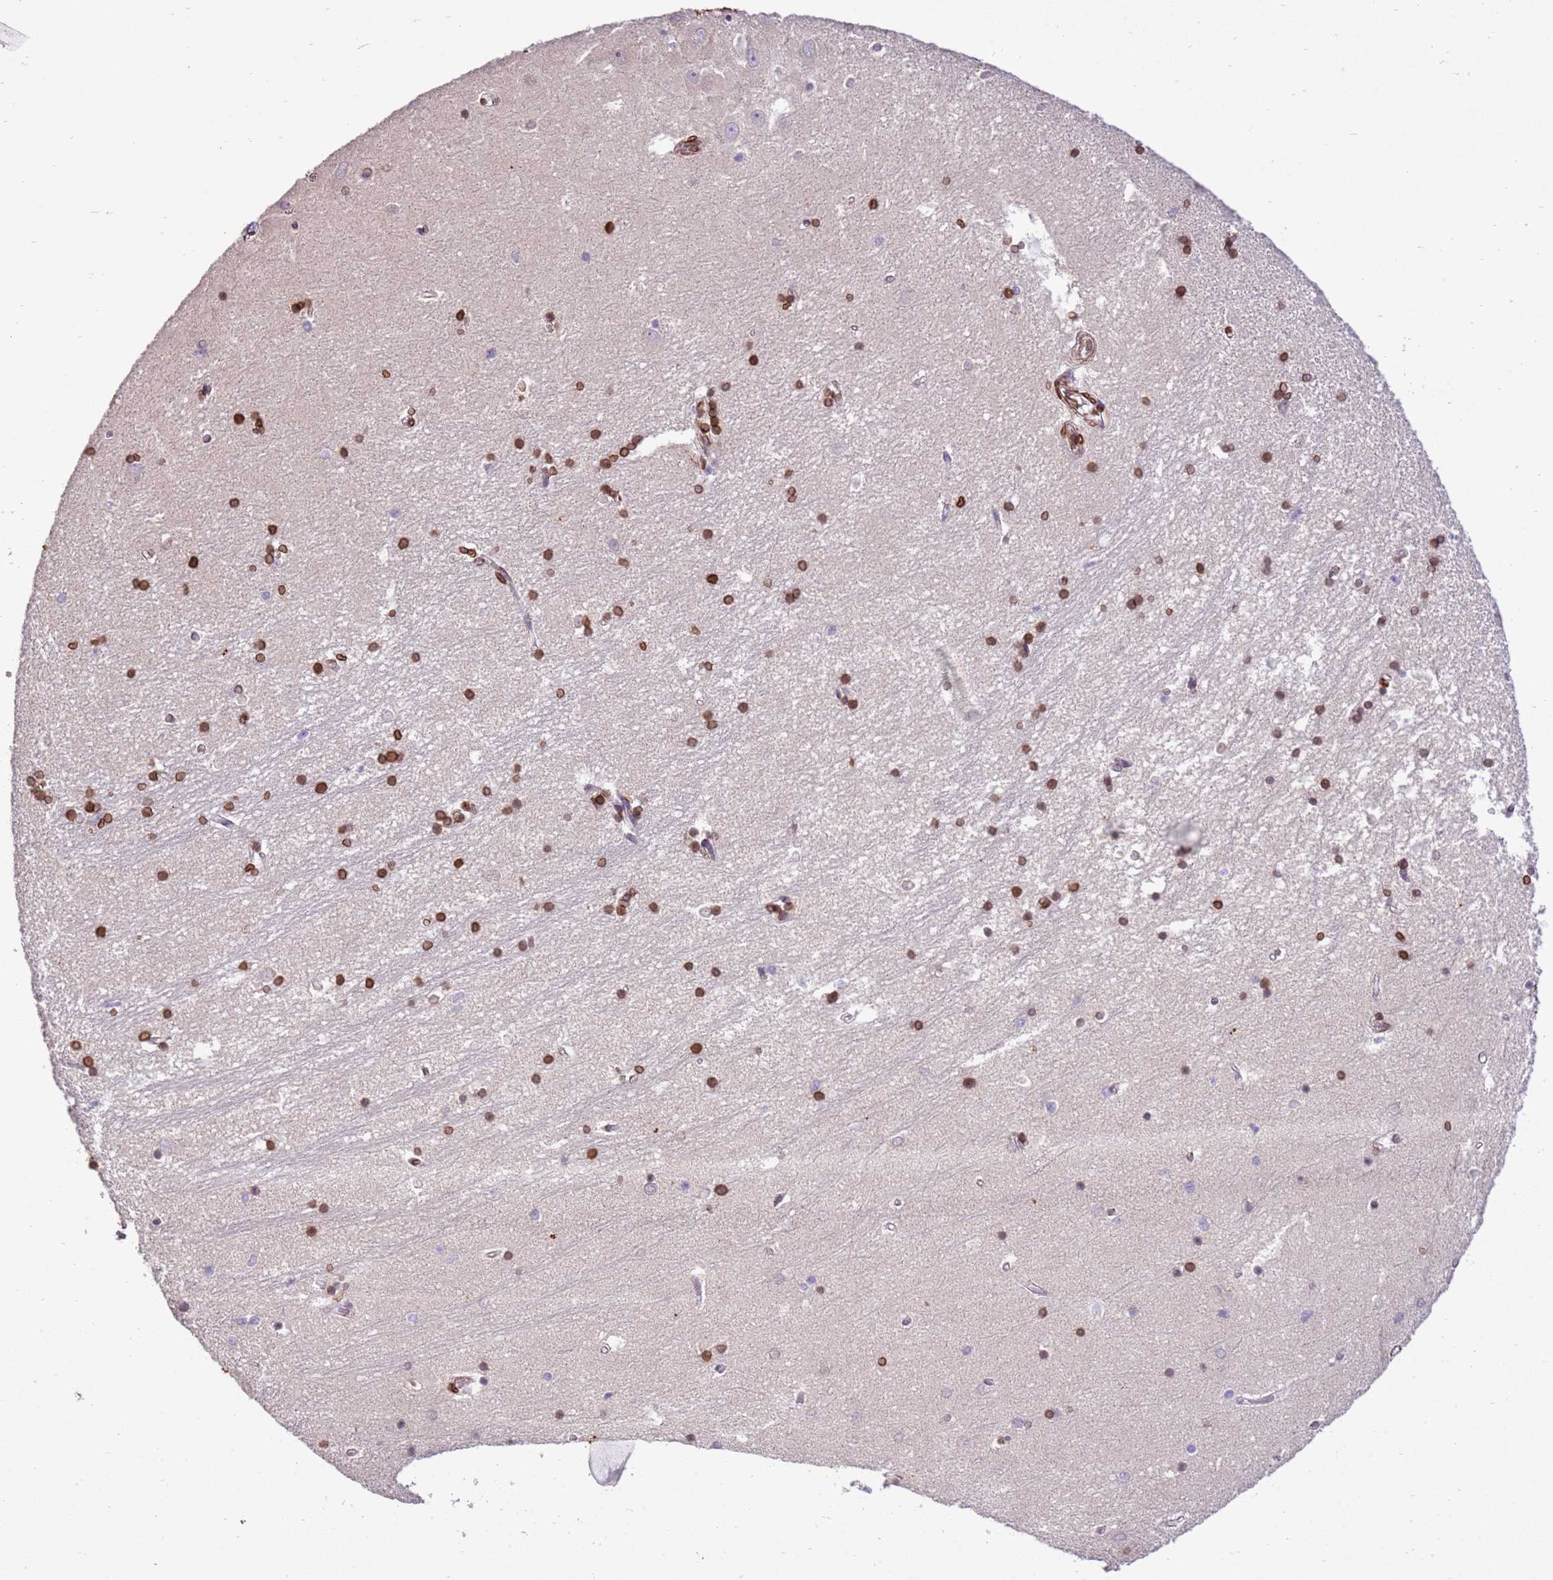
{"staining": {"intensity": "strong", "quantity": "25%-75%", "location": "cytoplasmic/membranous,nuclear"}, "tissue": "hippocampus", "cell_type": "Glial cells", "image_type": "normal", "snomed": [{"axis": "morphology", "description": "Normal tissue, NOS"}, {"axis": "topography", "description": "Hippocampus"}], "caption": "Immunohistochemical staining of unremarkable human hippocampus reveals strong cytoplasmic/membranous,nuclear protein expression in approximately 25%-75% of glial cells.", "gene": "TMEM47", "patient": {"sex": "male", "age": 45}}